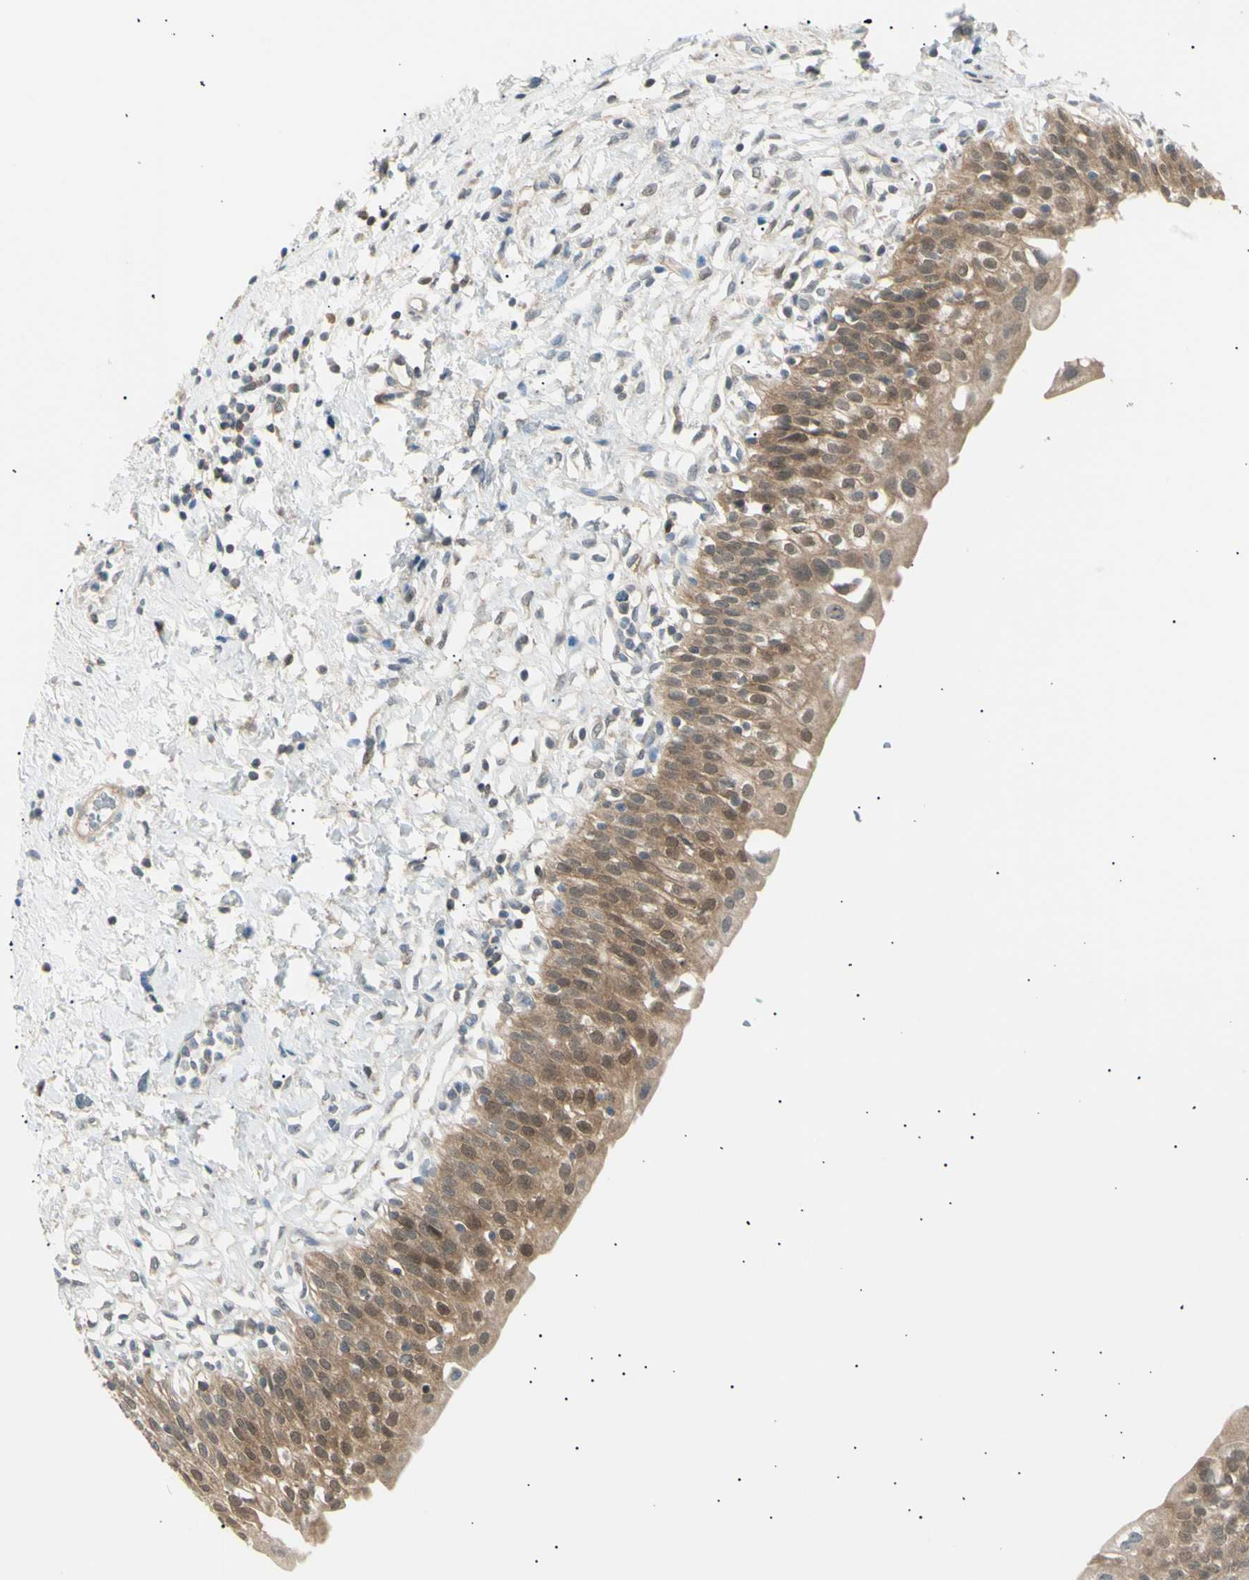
{"staining": {"intensity": "moderate", "quantity": ">75%", "location": "cytoplasmic/membranous,nuclear"}, "tissue": "urinary bladder", "cell_type": "Urothelial cells", "image_type": "normal", "snomed": [{"axis": "morphology", "description": "Normal tissue, NOS"}, {"axis": "topography", "description": "Urinary bladder"}], "caption": "DAB (3,3'-diaminobenzidine) immunohistochemical staining of normal human urinary bladder exhibits moderate cytoplasmic/membranous,nuclear protein expression in approximately >75% of urothelial cells. The protein of interest is stained brown, and the nuclei are stained in blue (DAB (3,3'-diaminobenzidine) IHC with brightfield microscopy, high magnification).", "gene": "LHPP", "patient": {"sex": "male", "age": 55}}